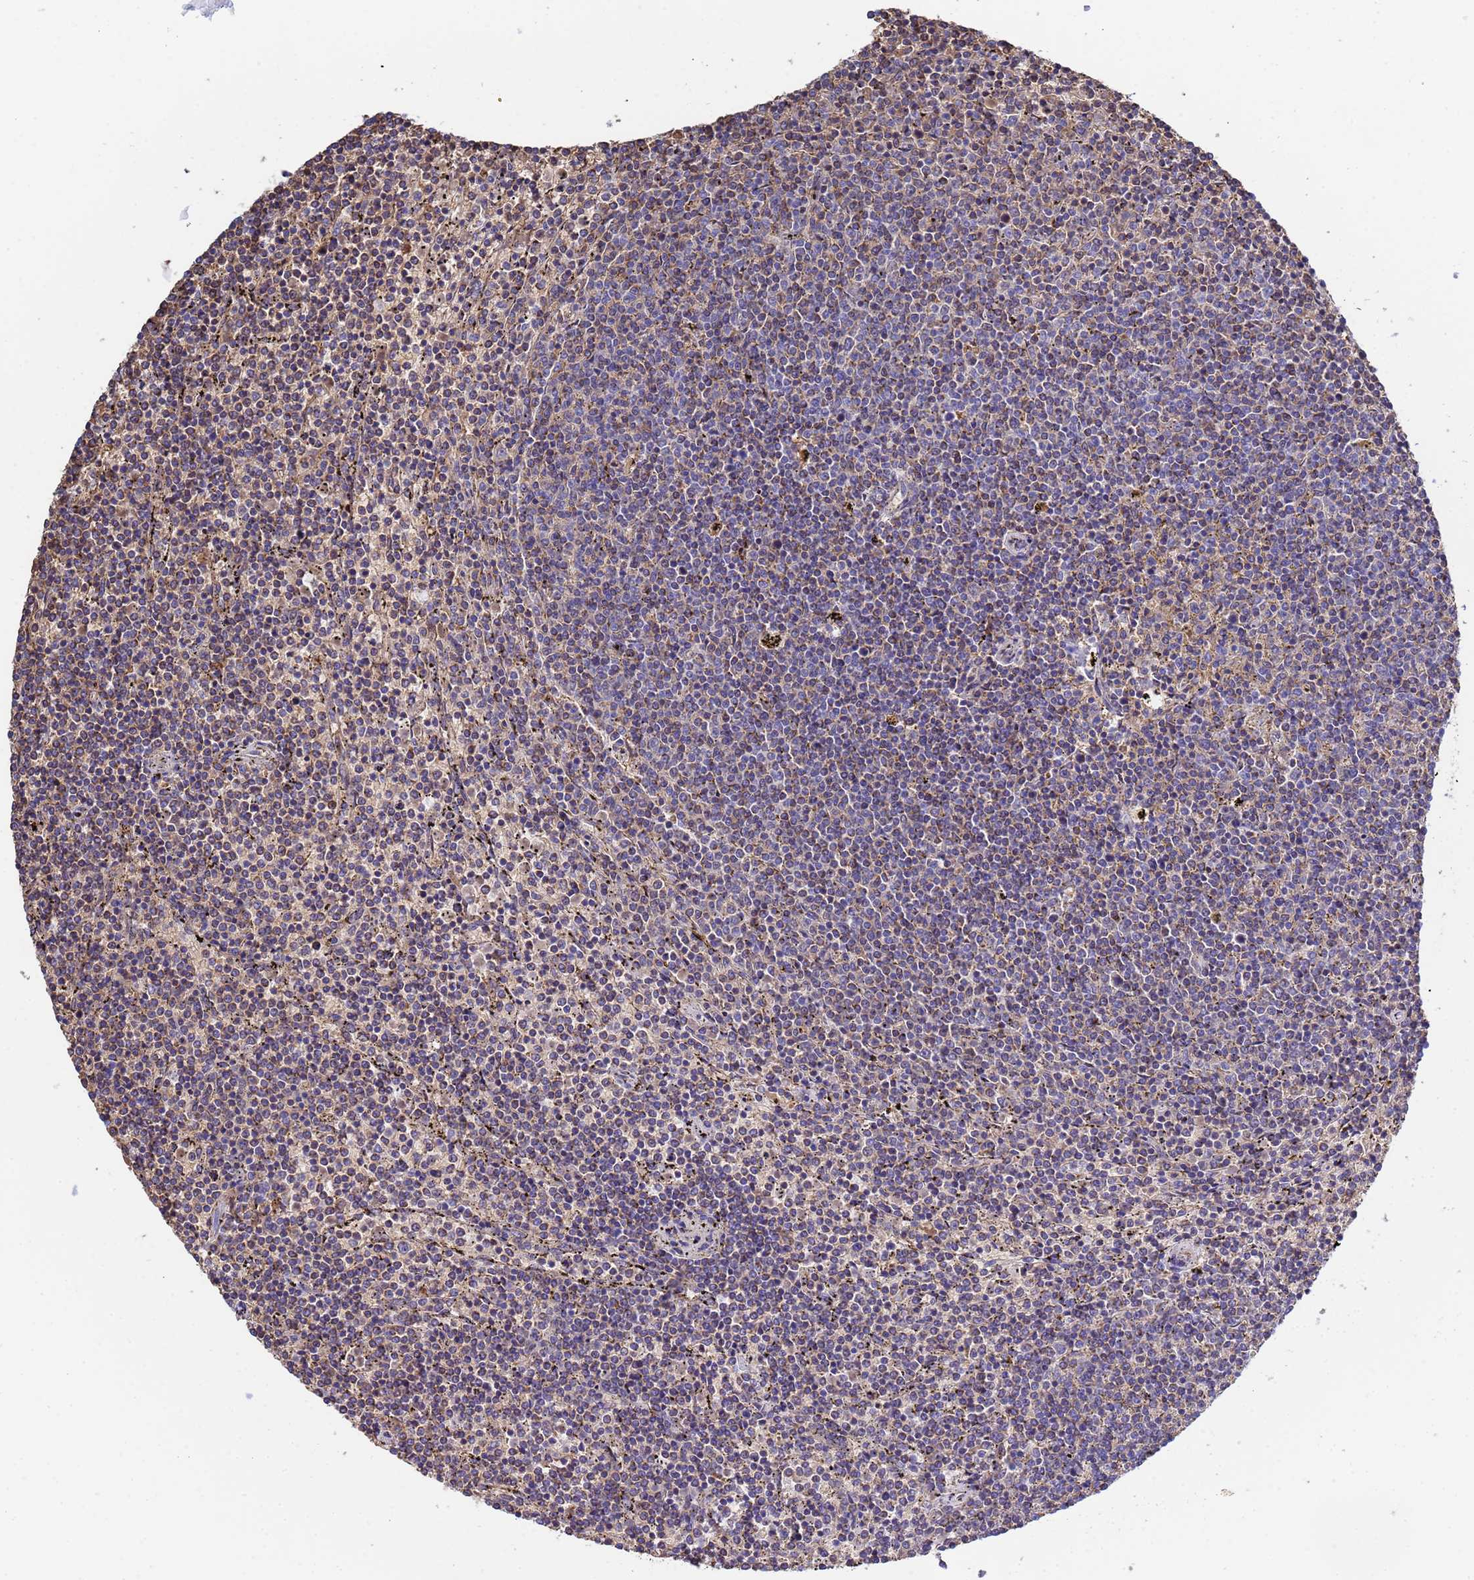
{"staining": {"intensity": "weak", "quantity": "25%-75%", "location": "cytoplasmic/membranous"}, "tissue": "lymphoma", "cell_type": "Tumor cells", "image_type": "cancer", "snomed": [{"axis": "morphology", "description": "Malignant lymphoma, non-Hodgkin's type, Low grade"}, {"axis": "topography", "description": "Spleen"}], "caption": "Tumor cells display weak cytoplasmic/membranous expression in approximately 25%-75% of cells in low-grade malignant lymphoma, non-Hodgkin's type.", "gene": "GLUD1", "patient": {"sex": "female", "age": 50}}